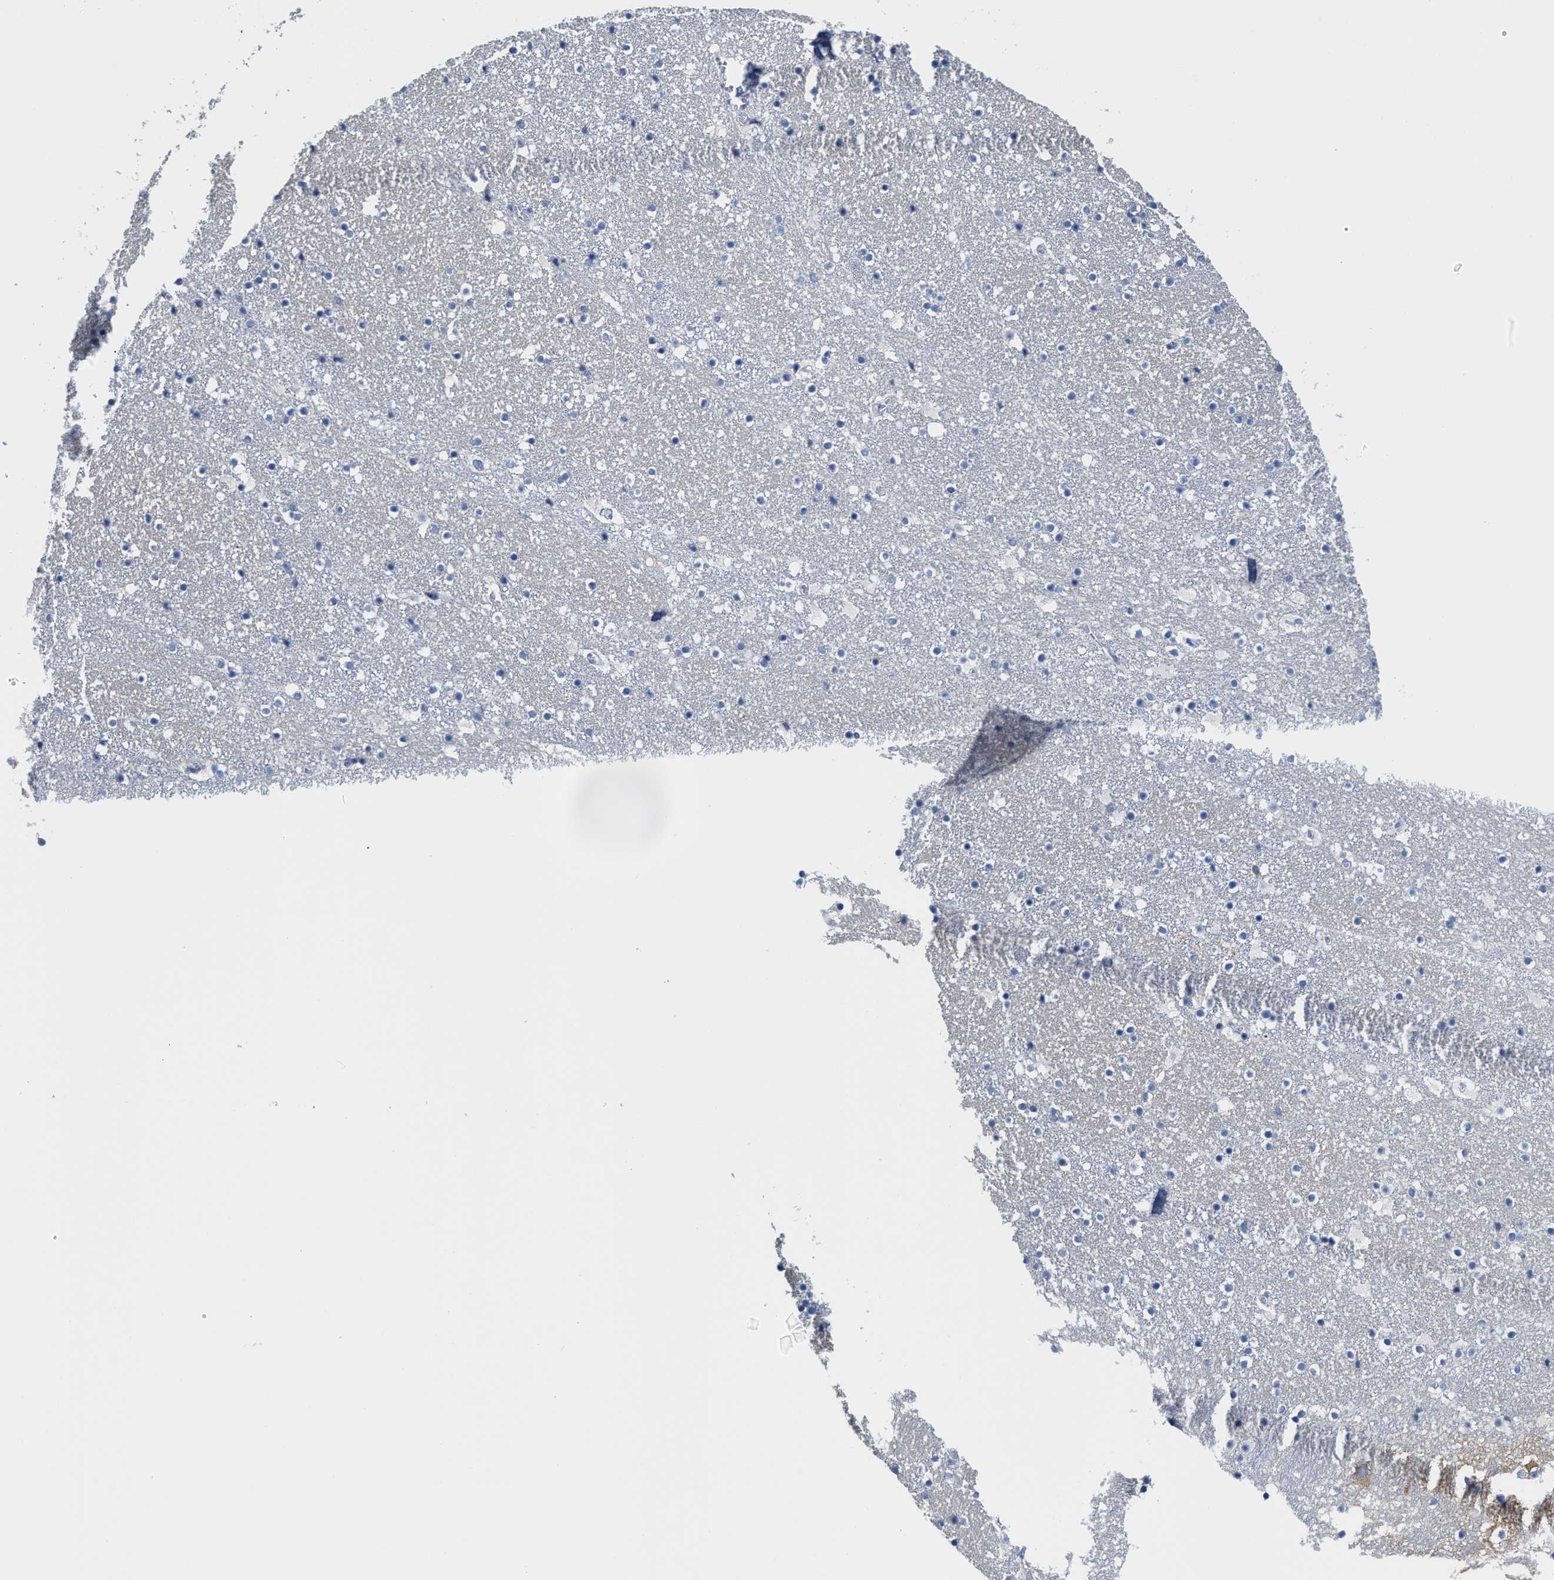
{"staining": {"intensity": "negative", "quantity": "none", "location": "none"}, "tissue": "caudate", "cell_type": "Glial cells", "image_type": "normal", "snomed": [{"axis": "morphology", "description": "Normal tissue, NOS"}, {"axis": "topography", "description": "Lateral ventricle wall"}], "caption": "Human caudate stained for a protein using immunohistochemistry (IHC) displays no expression in glial cells.", "gene": "RYR2", "patient": {"sex": "male", "age": 45}}